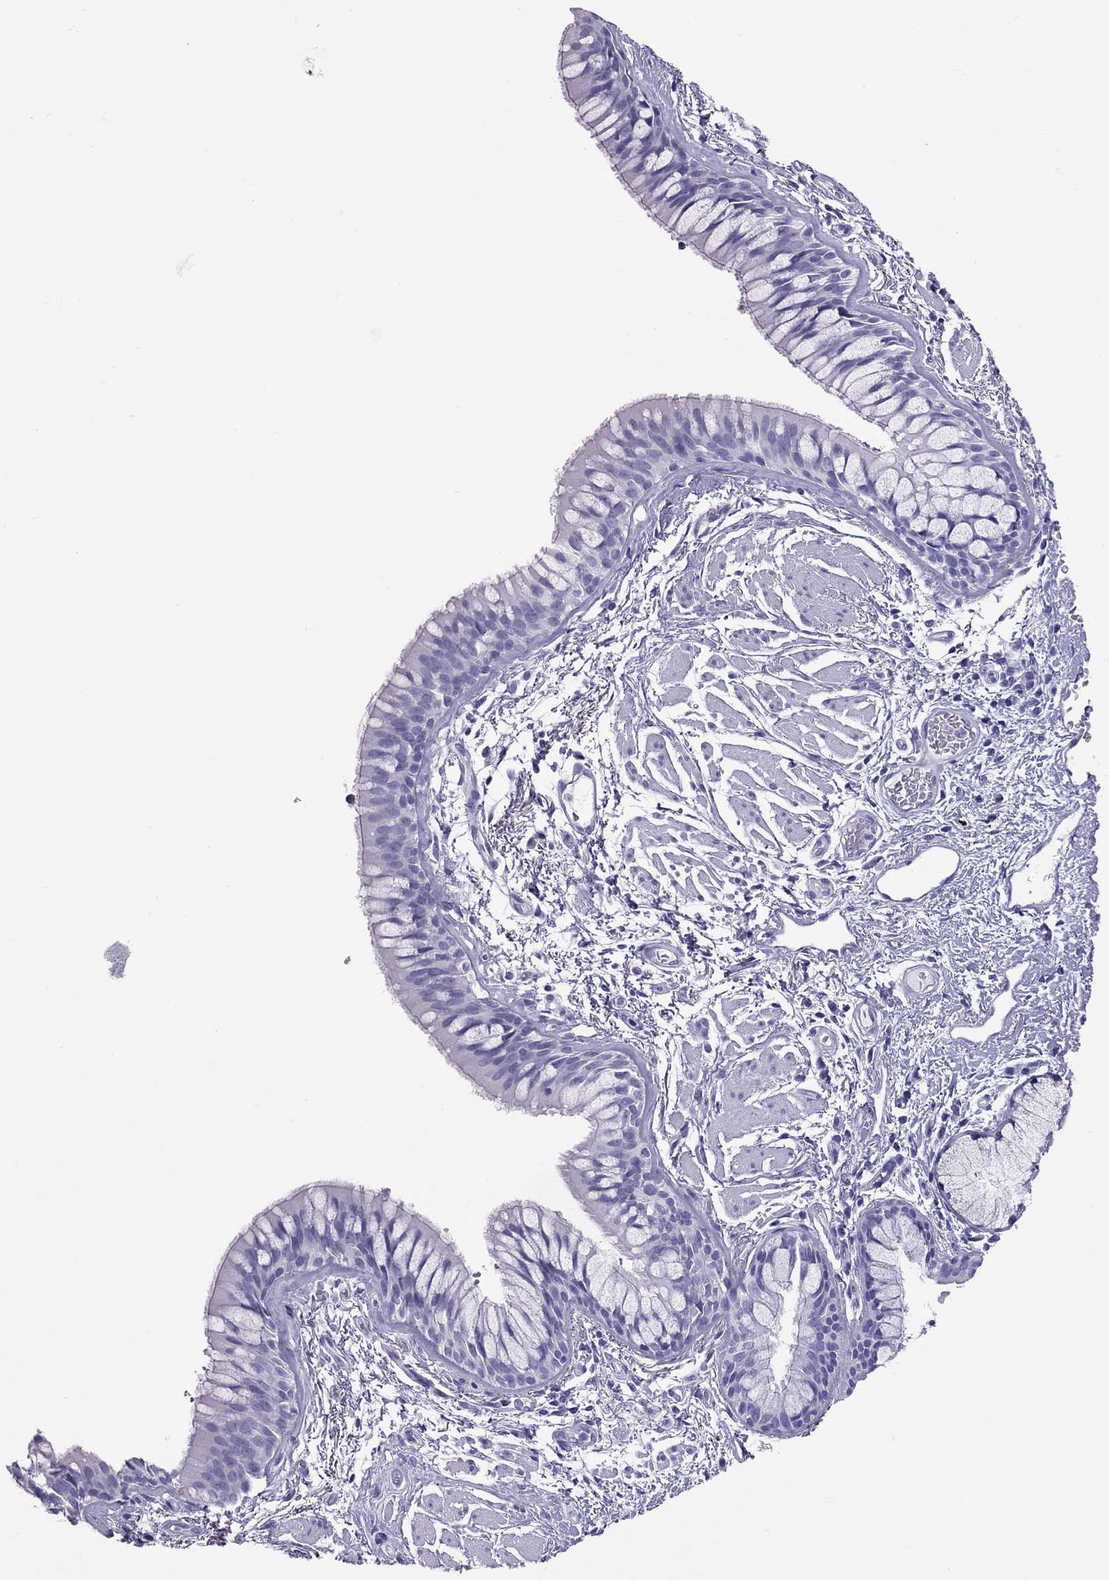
{"staining": {"intensity": "negative", "quantity": "none", "location": "none"}, "tissue": "bronchus", "cell_type": "Respiratory epithelial cells", "image_type": "normal", "snomed": [{"axis": "morphology", "description": "Normal tissue, NOS"}, {"axis": "topography", "description": "Bronchus"}, {"axis": "topography", "description": "Lung"}], "caption": "High magnification brightfield microscopy of unremarkable bronchus stained with DAB (3,3'-diaminobenzidine) (brown) and counterstained with hematoxylin (blue): respiratory epithelial cells show no significant positivity. The staining is performed using DAB (3,3'-diaminobenzidine) brown chromogen with nuclei counter-stained in using hematoxylin.", "gene": "PSMB11", "patient": {"sex": "female", "age": 57}}